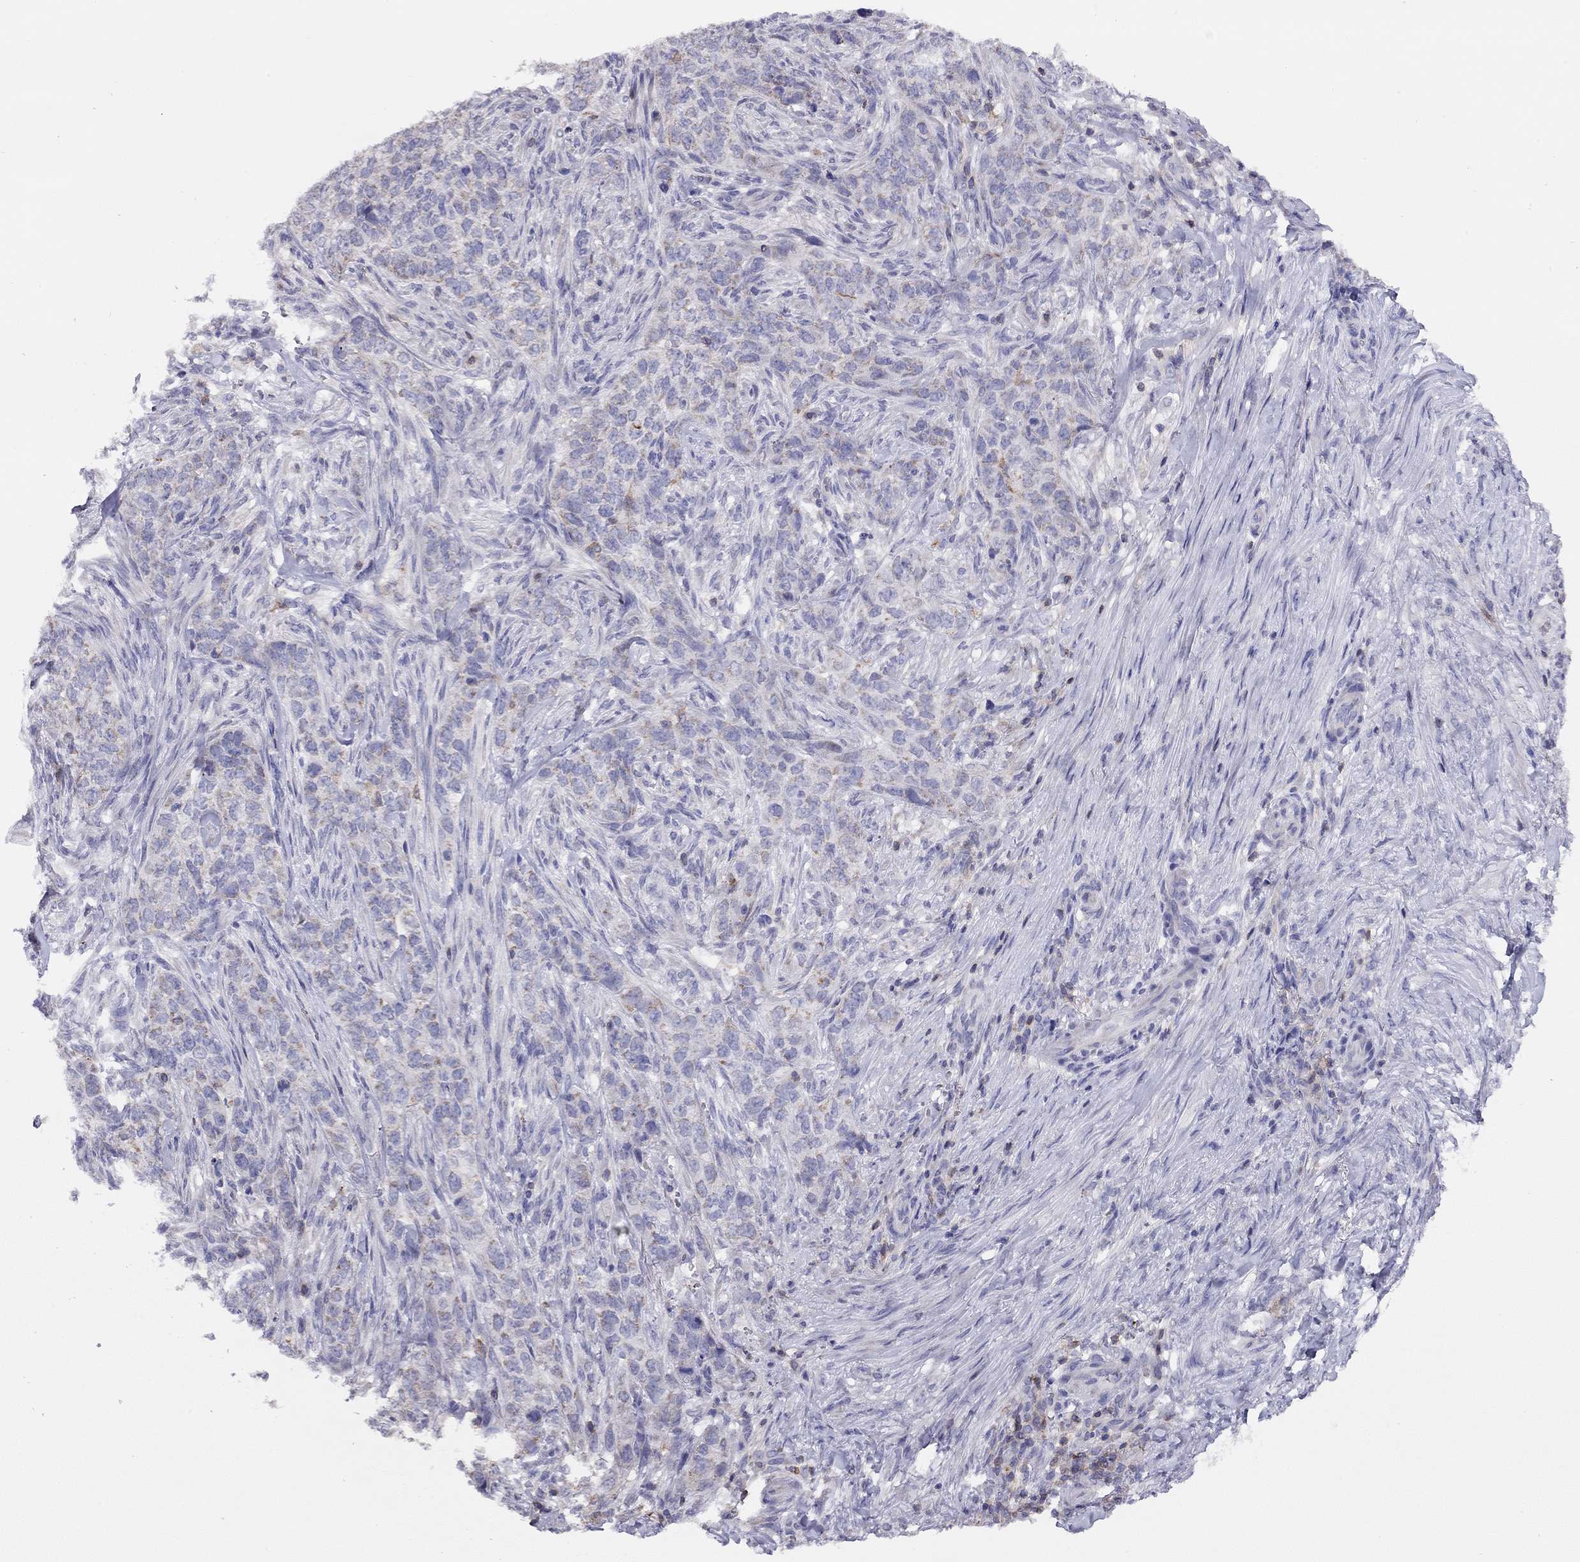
{"staining": {"intensity": "weak", "quantity": "<25%", "location": "cytoplasmic/membranous"}, "tissue": "skin cancer", "cell_type": "Tumor cells", "image_type": "cancer", "snomed": [{"axis": "morphology", "description": "Basal cell carcinoma"}, {"axis": "topography", "description": "Skin"}], "caption": "A photomicrograph of skin cancer (basal cell carcinoma) stained for a protein reveals no brown staining in tumor cells.", "gene": "CITED1", "patient": {"sex": "female", "age": 69}}